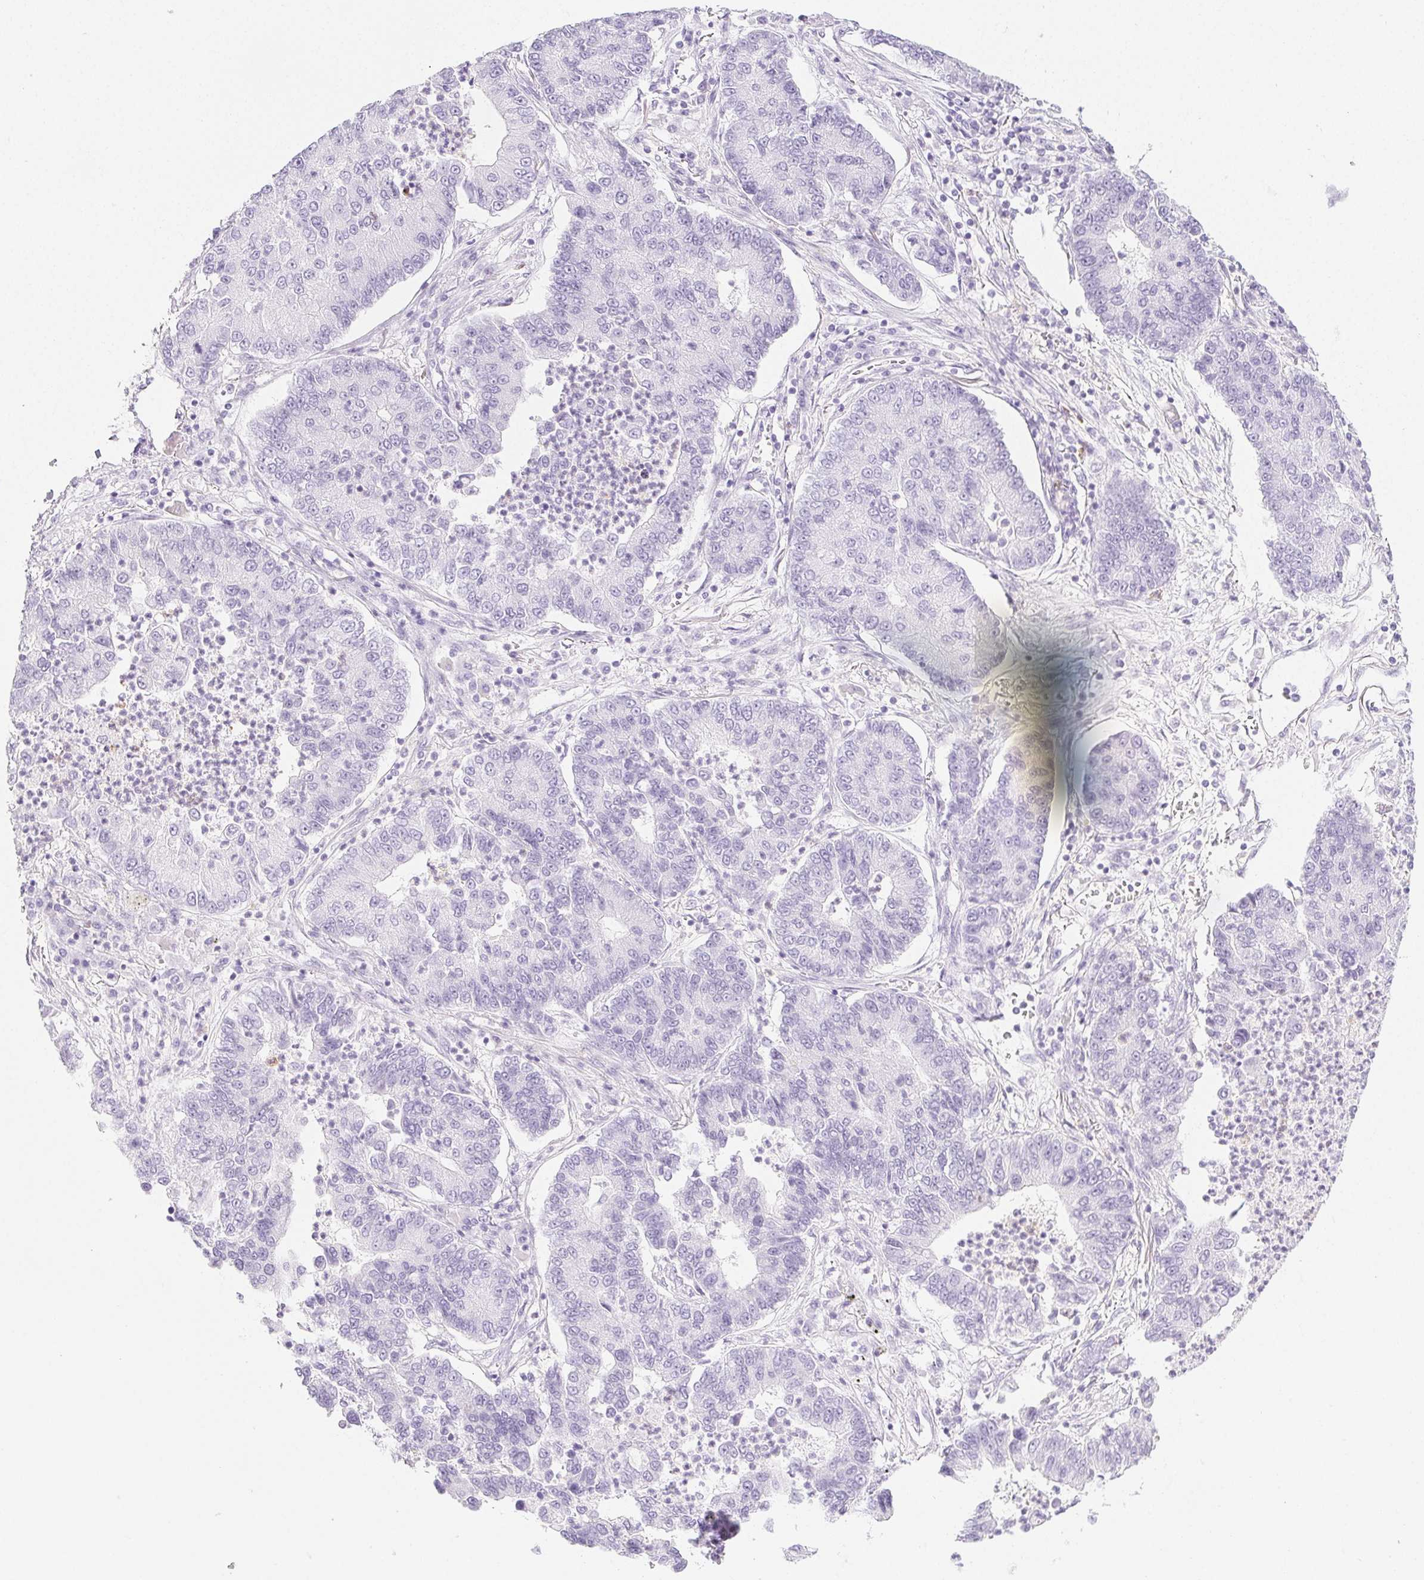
{"staining": {"intensity": "negative", "quantity": "none", "location": "none"}, "tissue": "lung cancer", "cell_type": "Tumor cells", "image_type": "cancer", "snomed": [{"axis": "morphology", "description": "Adenocarcinoma, NOS"}, {"axis": "topography", "description": "Lung"}], "caption": "Lung cancer stained for a protein using immunohistochemistry (IHC) demonstrates no positivity tumor cells.", "gene": "PI3", "patient": {"sex": "female", "age": 57}}